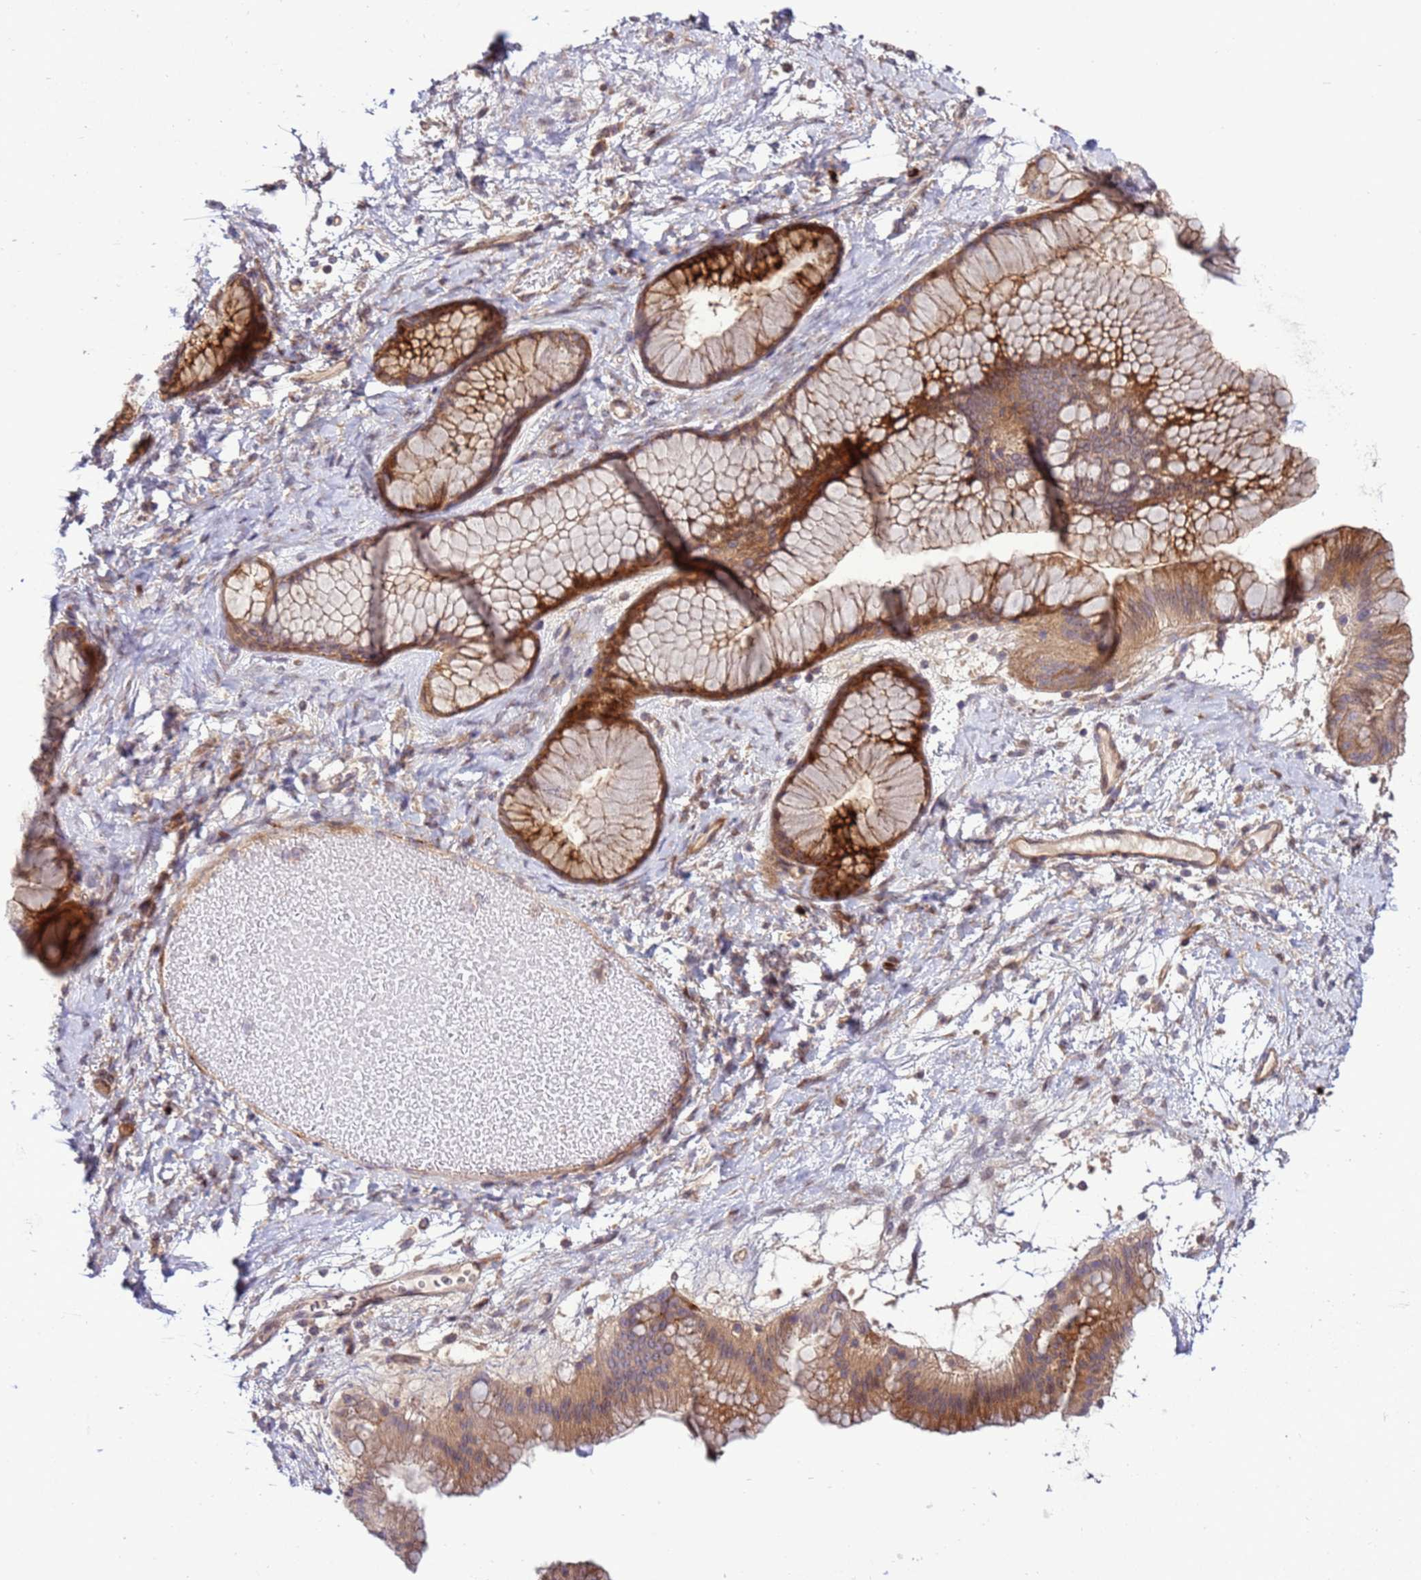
{"staining": {"intensity": "moderate", "quantity": ">75%", "location": "cytoplasmic/membranous"}, "tissue": "ovarian cancer", "cell_type": "Tumor cells", "image_type": "cancer", "snomed": [{"axis": "morphology", "description": "Cystadenocarcinoma, mucinous, NOS"}, {"axis": "topography", "description": "Ovary"}], "caption": "Protein expression analysis of human ovarian cancer reveals moderate cytoplasmic/membranous staining in approximately >75% of tumor cells.", "gene": "ZNF624", "patient": {"sex": "female", "age": 61}}